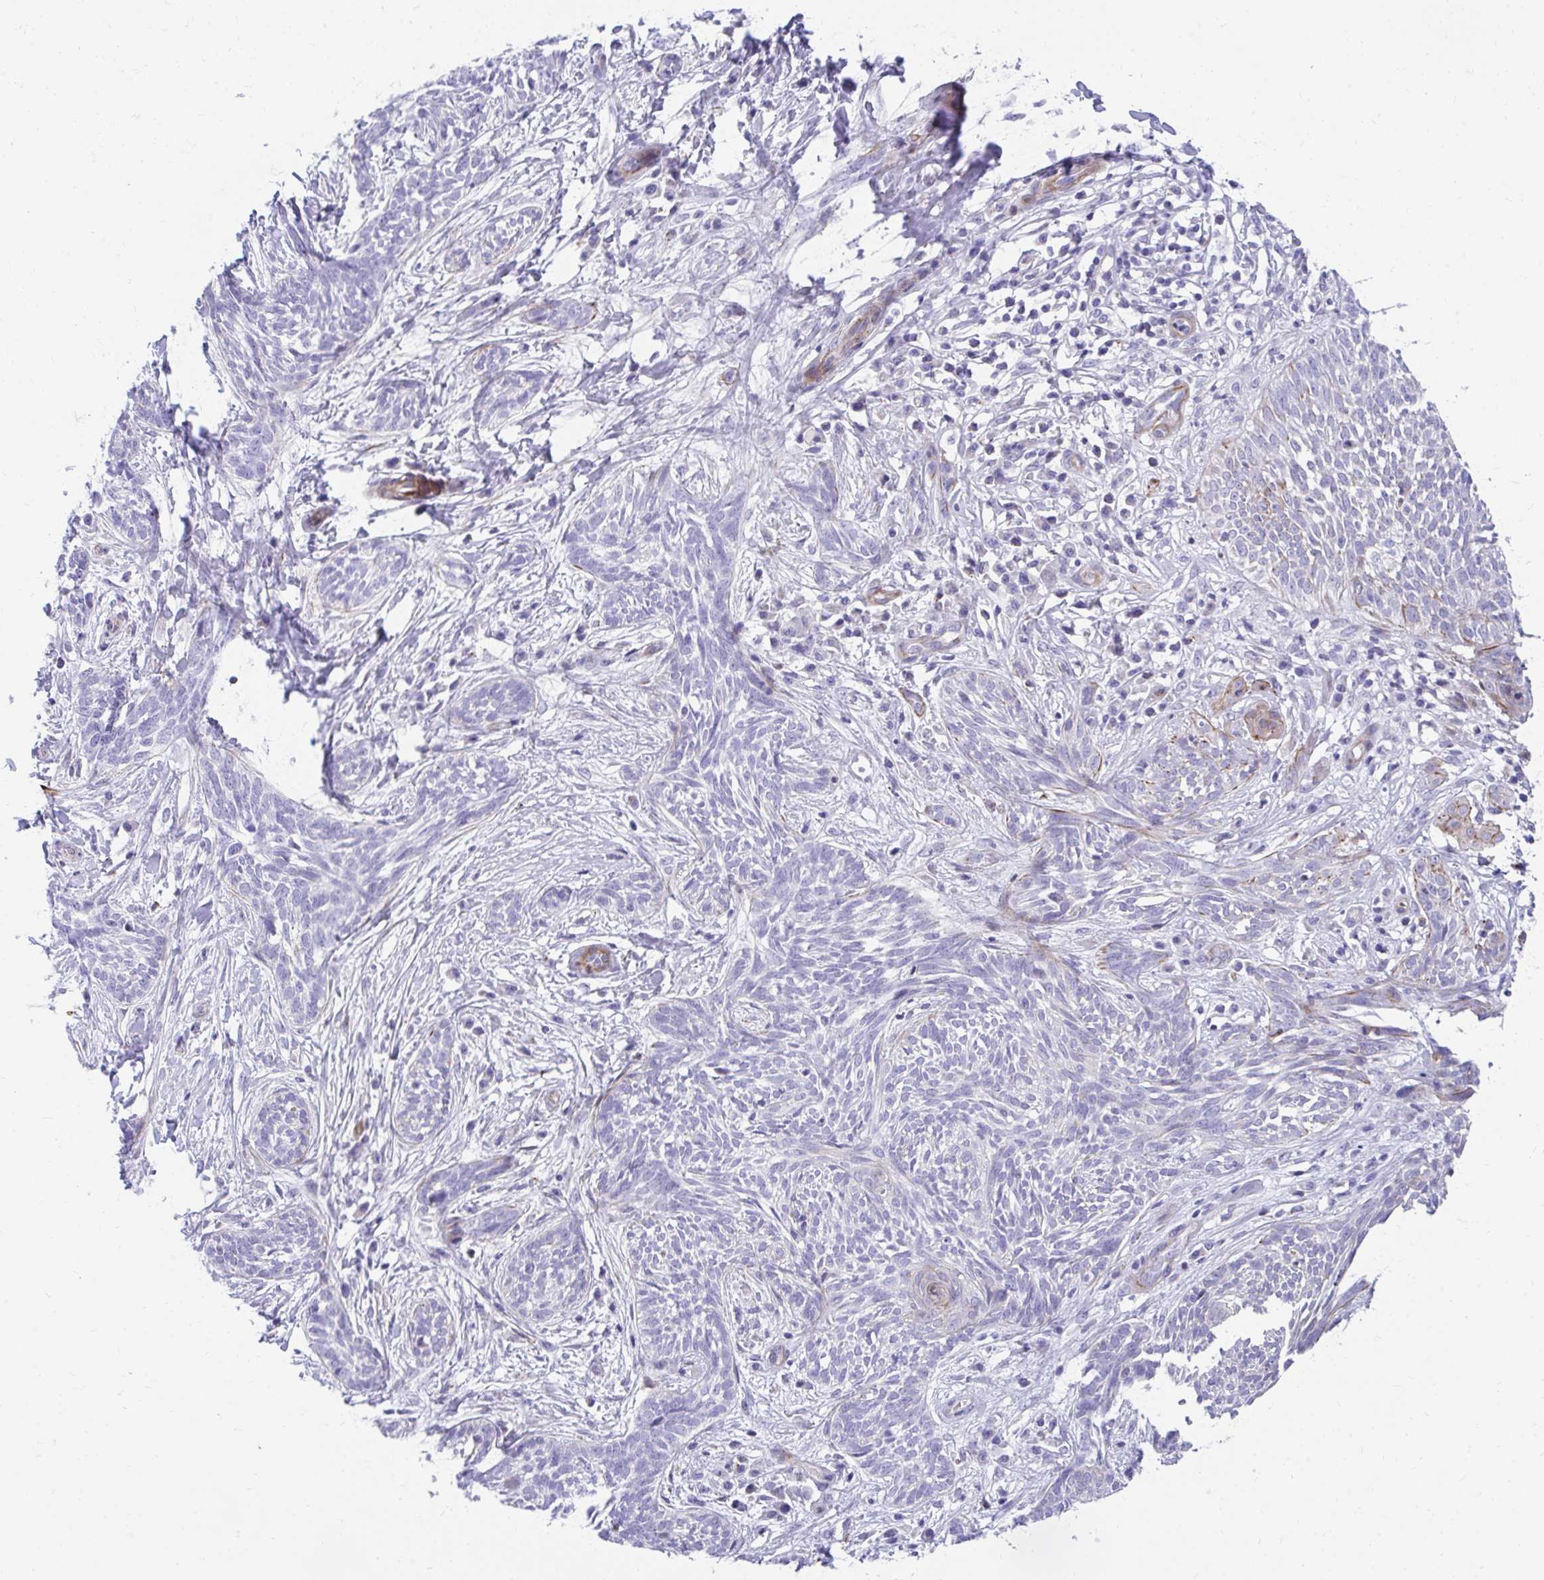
{"staining": {"intensity": "negative", "quantity": "none", "location": "none"}, "tissue": "skin cancer", "cell_type": "Tumor cells", "image_type": "cancer", "snomed": [{"axis": "morphology", "description": "Basal cell carcinoma"}, {"axis": "topography", "description": "Skin"}, {"axis": "topography", "description": "Skin, foot"}], "caption": "Skin cancer was stained to show a protein in brown. There is no significant staining in tumor cells.", "gene": "CSTB", "patient": {"sex": "female", "age": 86}}